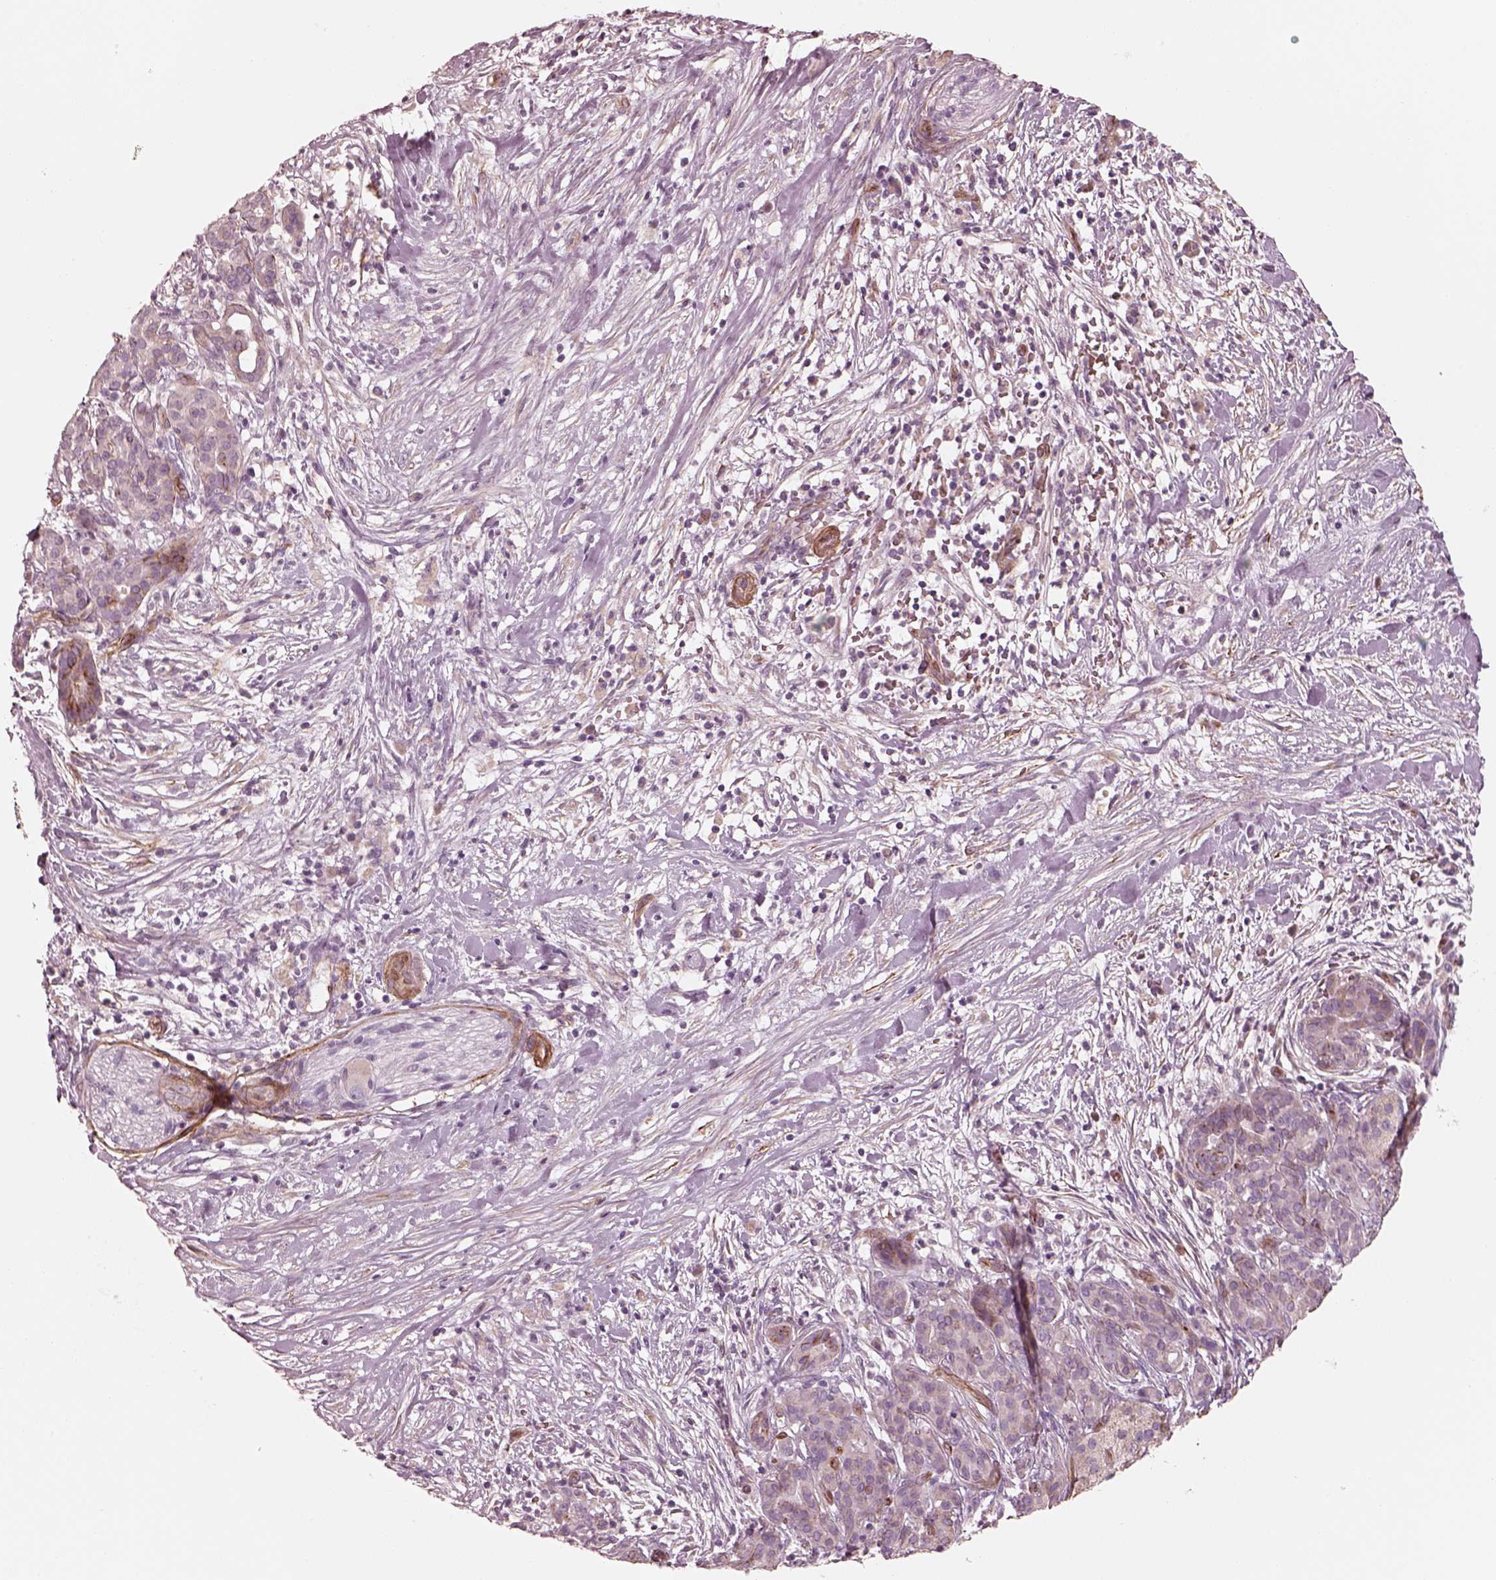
{"staining": {"intensity": "negative", "quantity": "none", "location": "none"}, "tissue": "pancreatic cancer", "cell_type": "Tumor cells", "image_type": "cancer", "snomed": [{"axis": "morphology", "description": "Adenocarcinoma, NOS"}, {"axis": "topography", "description": "Pancreas"}], "caption": "Immunohistochemistry histopathology image of human pancreatic adenocarcinoma stained for a protein (brown), which demonstrates no positivity in tumor cells.", "gene": "CRYM", "patient": {"sex": "male", "age": 44}}